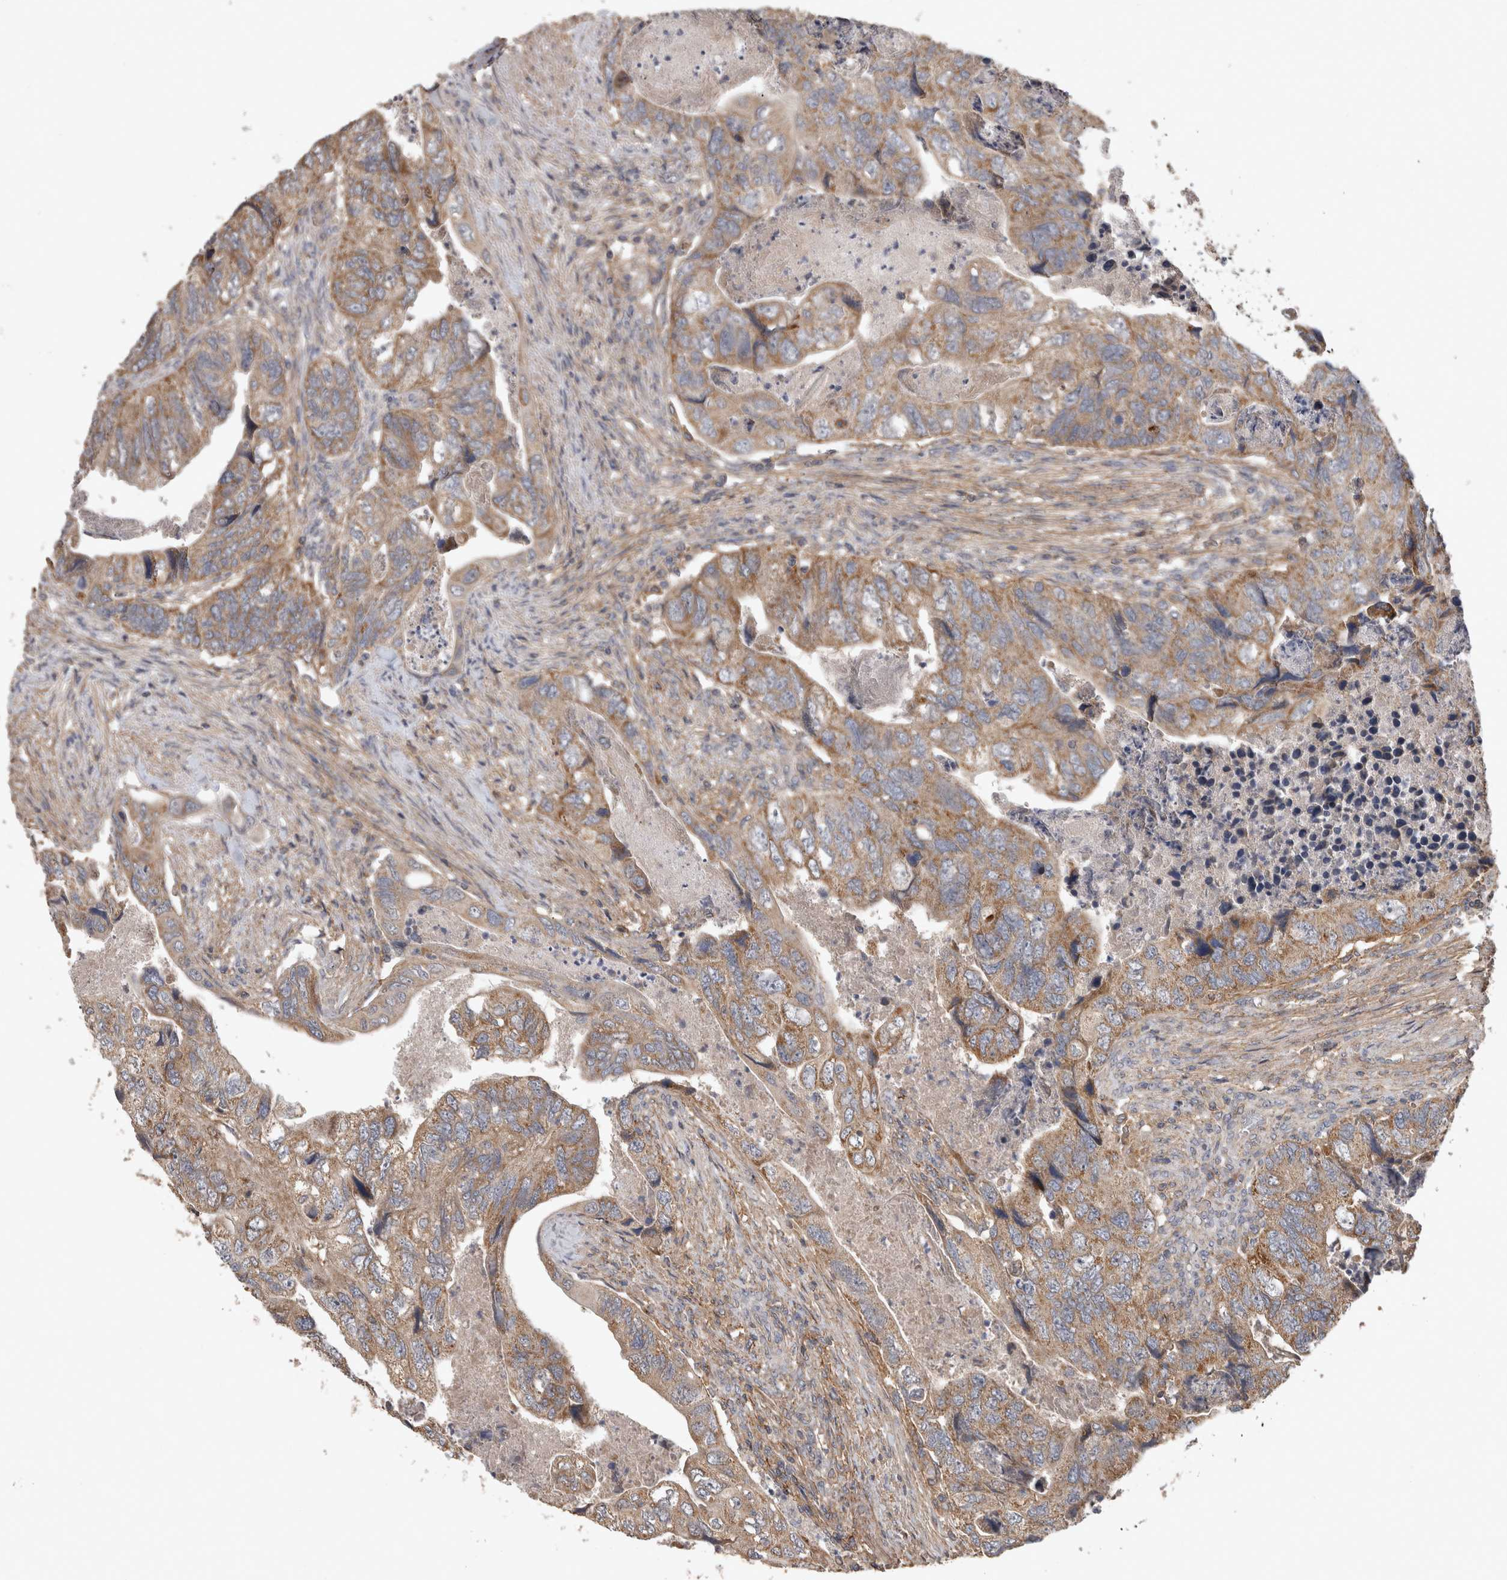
{"staining": {"intensity": "moderate", "quantity": ">75%", "location": "cytoplasmic/membranous"}, "tissue": "colorectal cancer", "cell_type": "Tumor cells", "image_type": "cancer", "snomed": [{"axis": "morphology", "description": "Adenocarcinoma, NOS"}, {"axis": "topography", "description": "Rectum"}], "caption": "A brown stain shows moderate cytoplasmic/membranous staining of a protein in adenocarcinoma (colorectal) tumor cells. Using DAB (brown) and hematoxylin (blue) stains, captured at high magnification using brightfield microscopy.", "gene": "TRMT61B", "patient": {"sex": "male", "age": 63}}